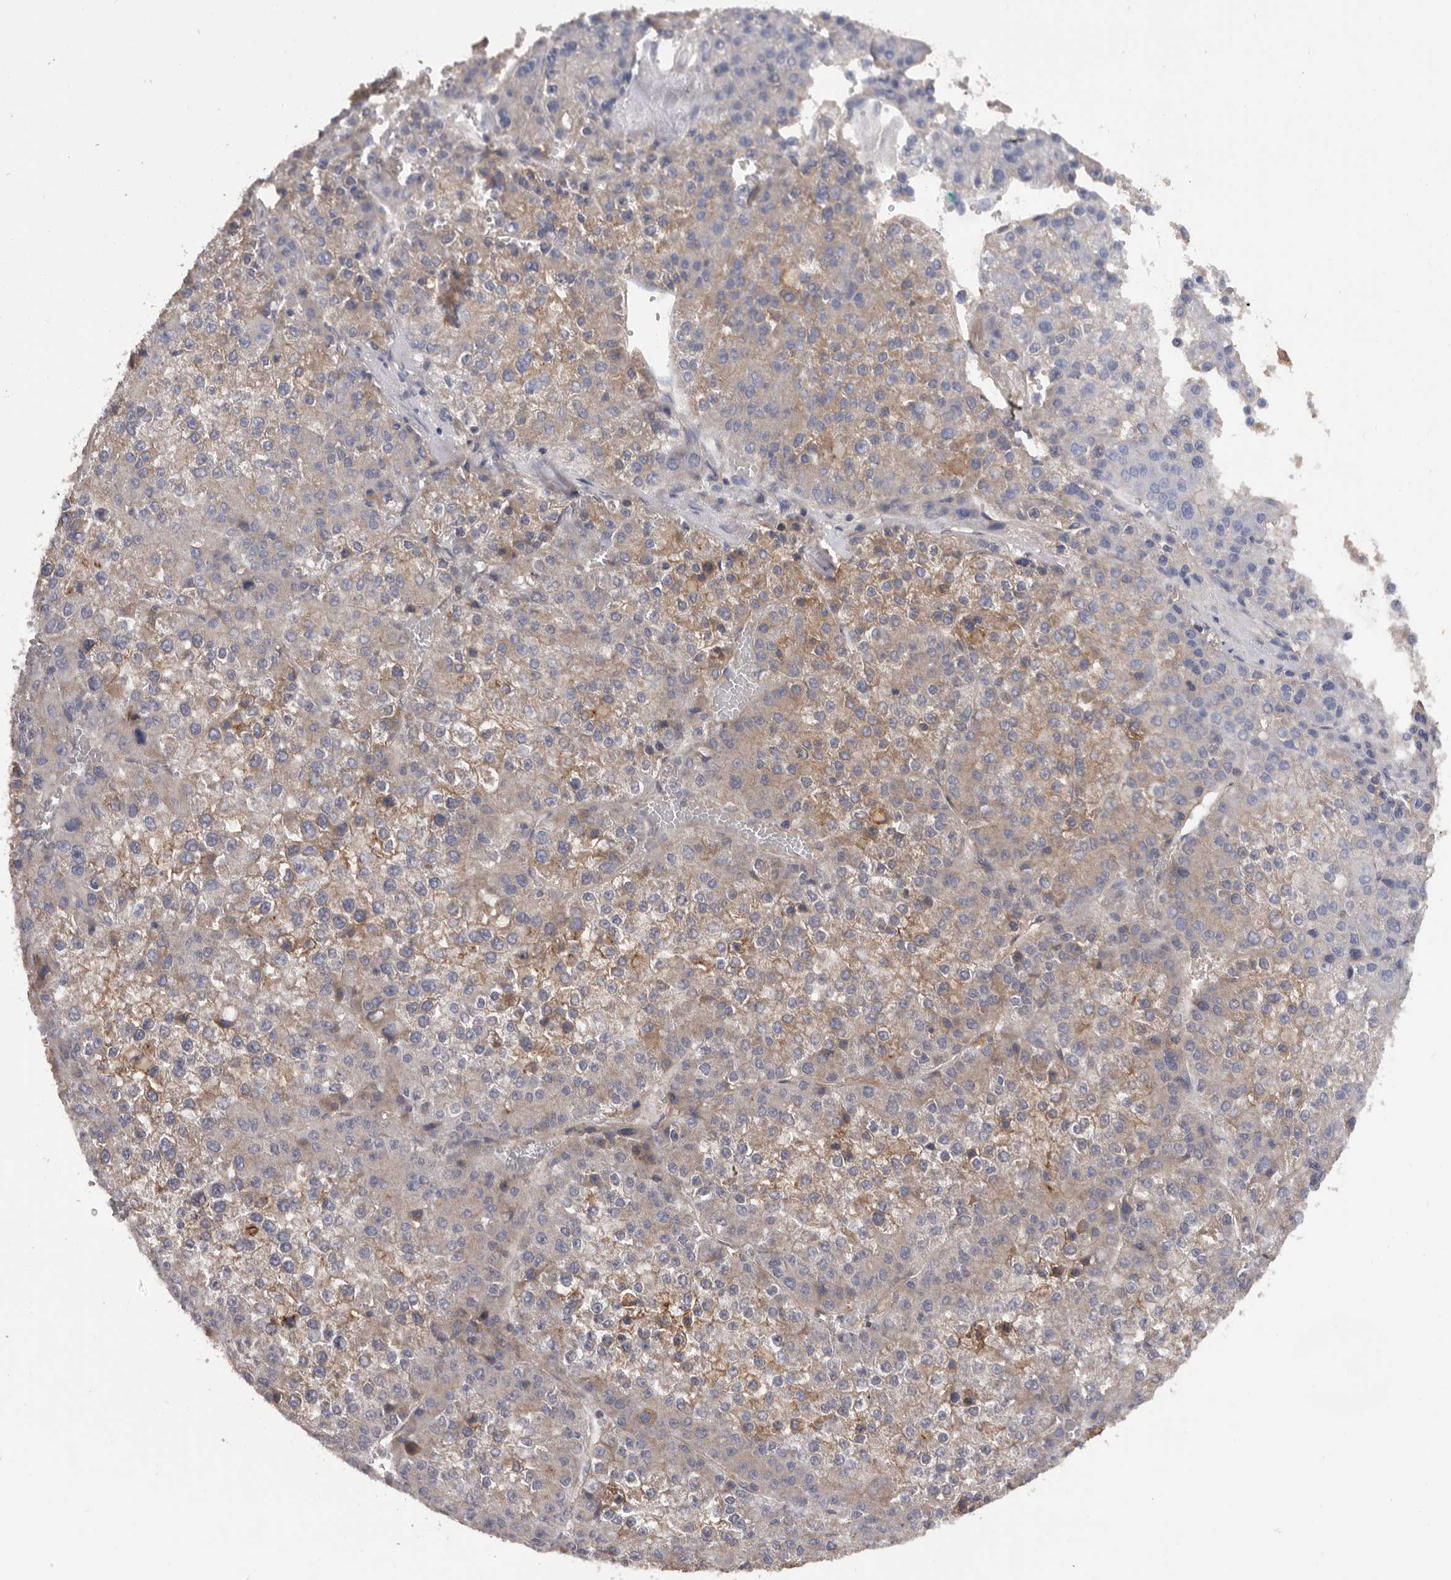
{"staining": {"intensity": "weak", "quantity": "25%-75%", "location": "cytoplasmic/membranous"}, "tissue": "liver cancer", "cell_type": "Tumor cells", "image_type": "cancer", "snomed": [{"axis": "morphology", "description": "Carcinoma, Hepatocellular, NOS"}, {"axis": "topography", "description": "Liver"}], "caption": "Immunohistochemical staining of liver cancer (hepatocellular carcinoma) shows low levels of weak cytoplasmic/membranous staining in about 25%-75% of tumor cells. (Stains: DAB (3,3'-diaminobenzidine) in brown, nuclei in blue, Microscopy: brightfield microscopy at high magnification).", "gene": "ADAMTS2", "patient": {"sex": "female", "age": 73}}